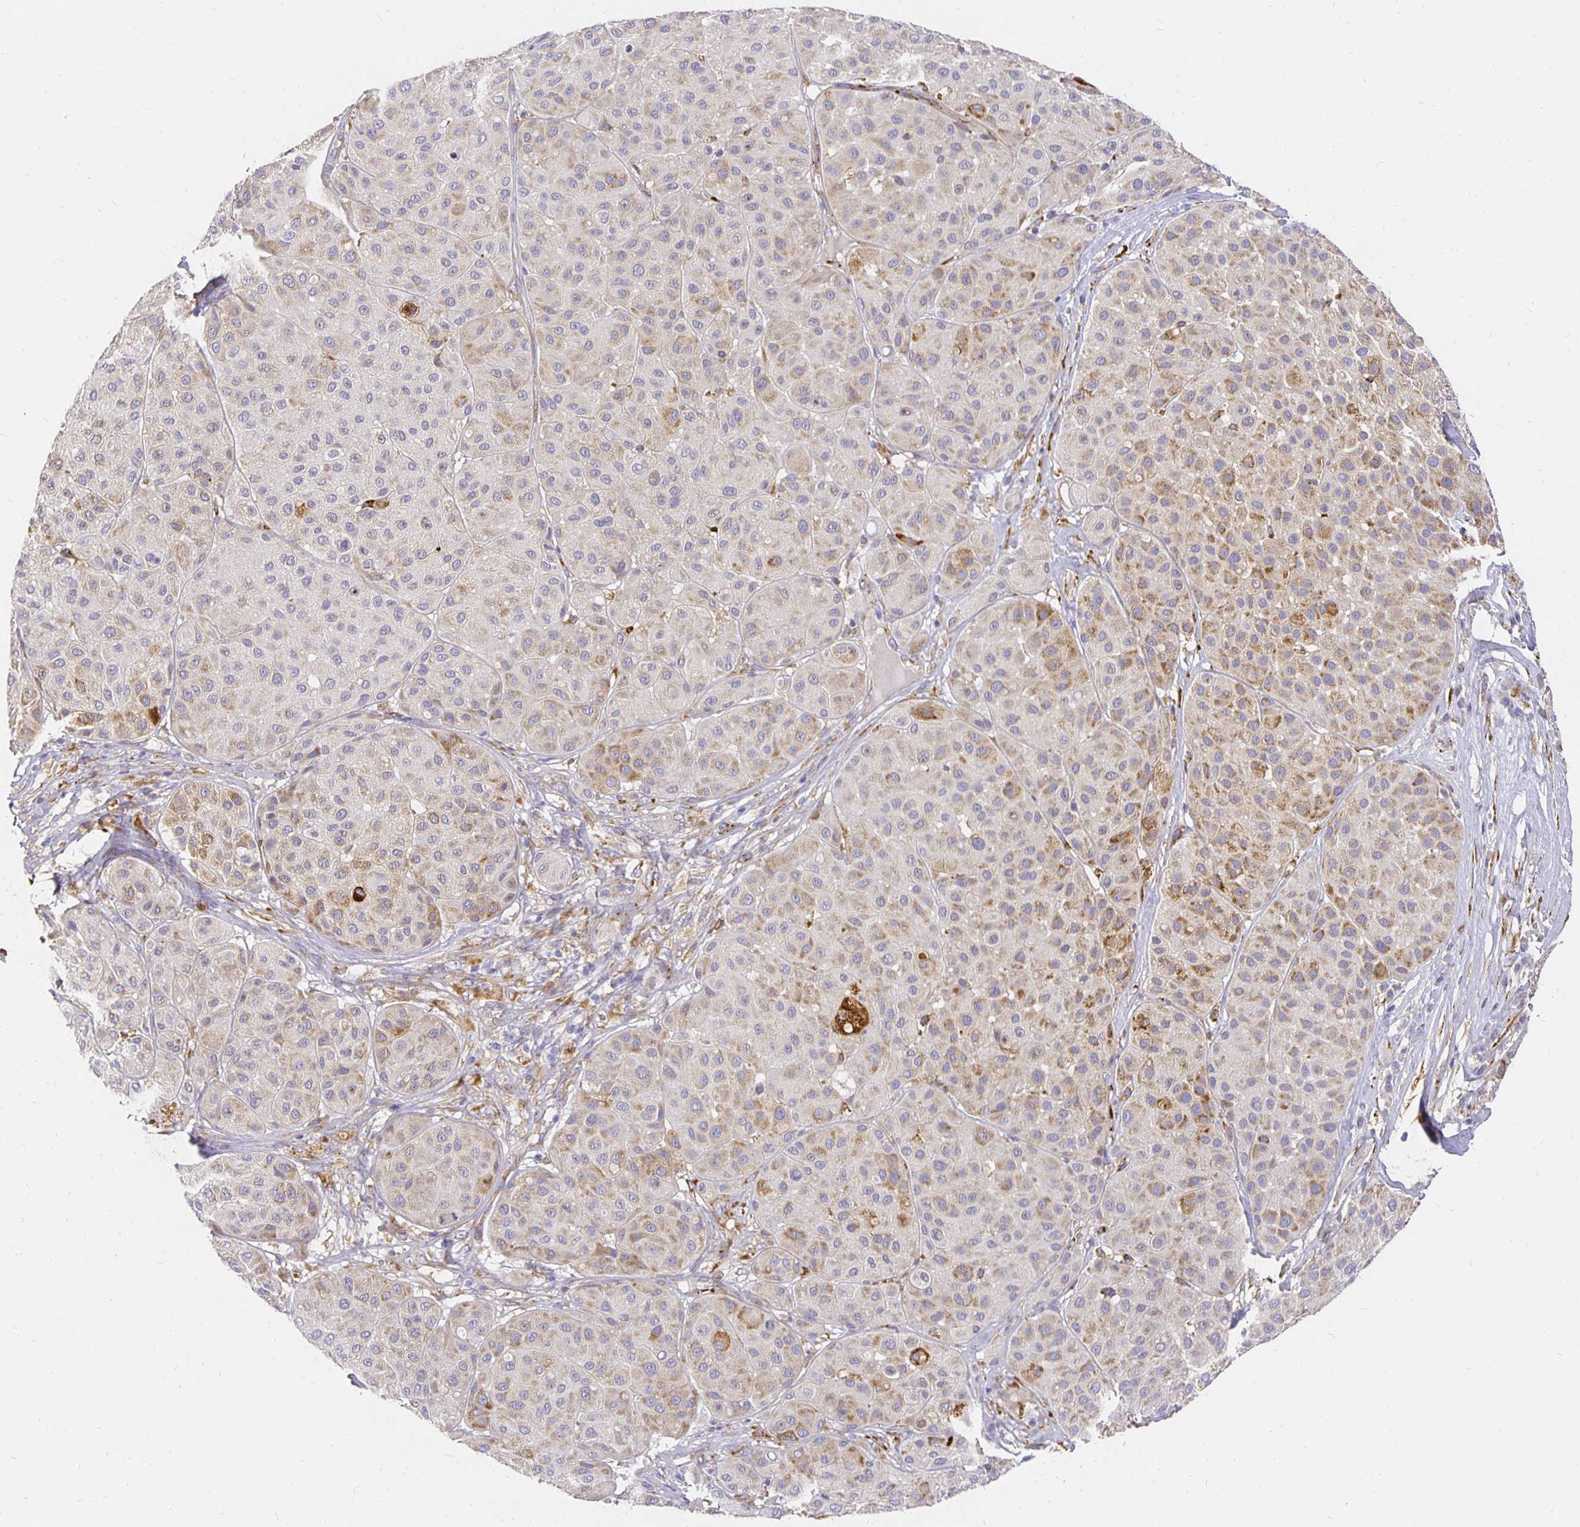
{"staining": {"intensity": "moderate", "quantity": "25%-75%", "location": "cytoplasmic/membranous"}, "tissue": "melanoma", "cell_type": "Tumor cells", "image_type": "cancer", "snomed": [{"axis": "morphology", "description": "Malignant melanoma, Metastatic site"}, {"axis": "topography", "description": "Smooth muscle"}], "caption": "The photomicrograph demonstrates a brown stain indicating the presence of a protein in the cytoplasmic/membranous of tumor cells in malignant melanoma (metastatic site).", "gene": "PLOD1", "patient": {"sex": "male", "age": 41}}